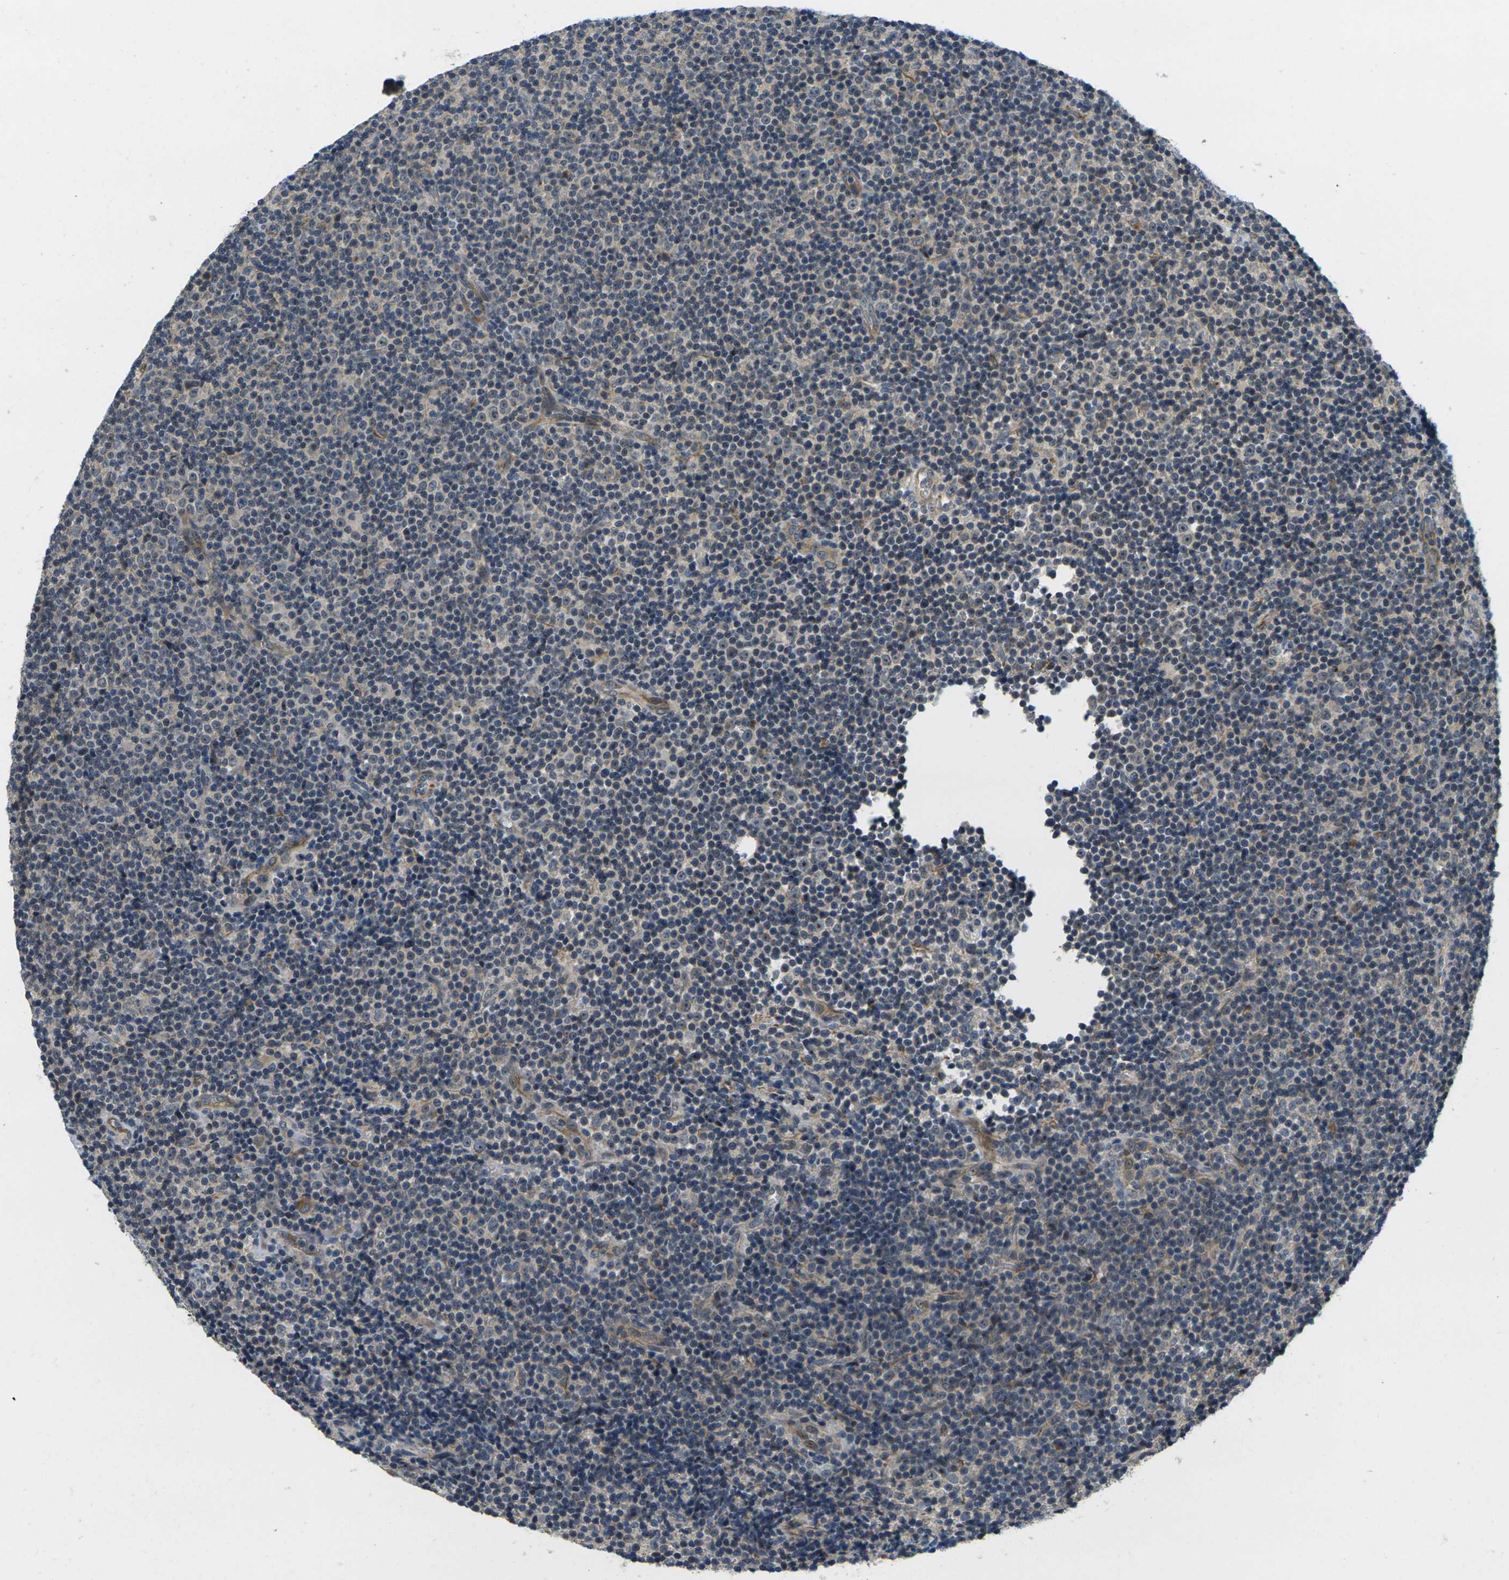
{"staining": {"intensity": "moderate", "quantity": "<25%", "location": "cytoplasmic/membranous"}, "tissue": "lymphoma", "cell_type": "Tumor cells", "image_type": "cancer", "snomed": [{"axis": "morphology", "description": "Malignant lymphoma, non-Hodgkin's type, Low grade"}, {"axis": "topography", "description": "Lymph node"}], "caption": "Immunohistochemical staining of human lymphoma displays low levels of moderate cytoplasmic/membranous protein staining in about <25% of tumor cells.", "gene": "MINAR2", "patient": {"sex": "female", "age": 67}}